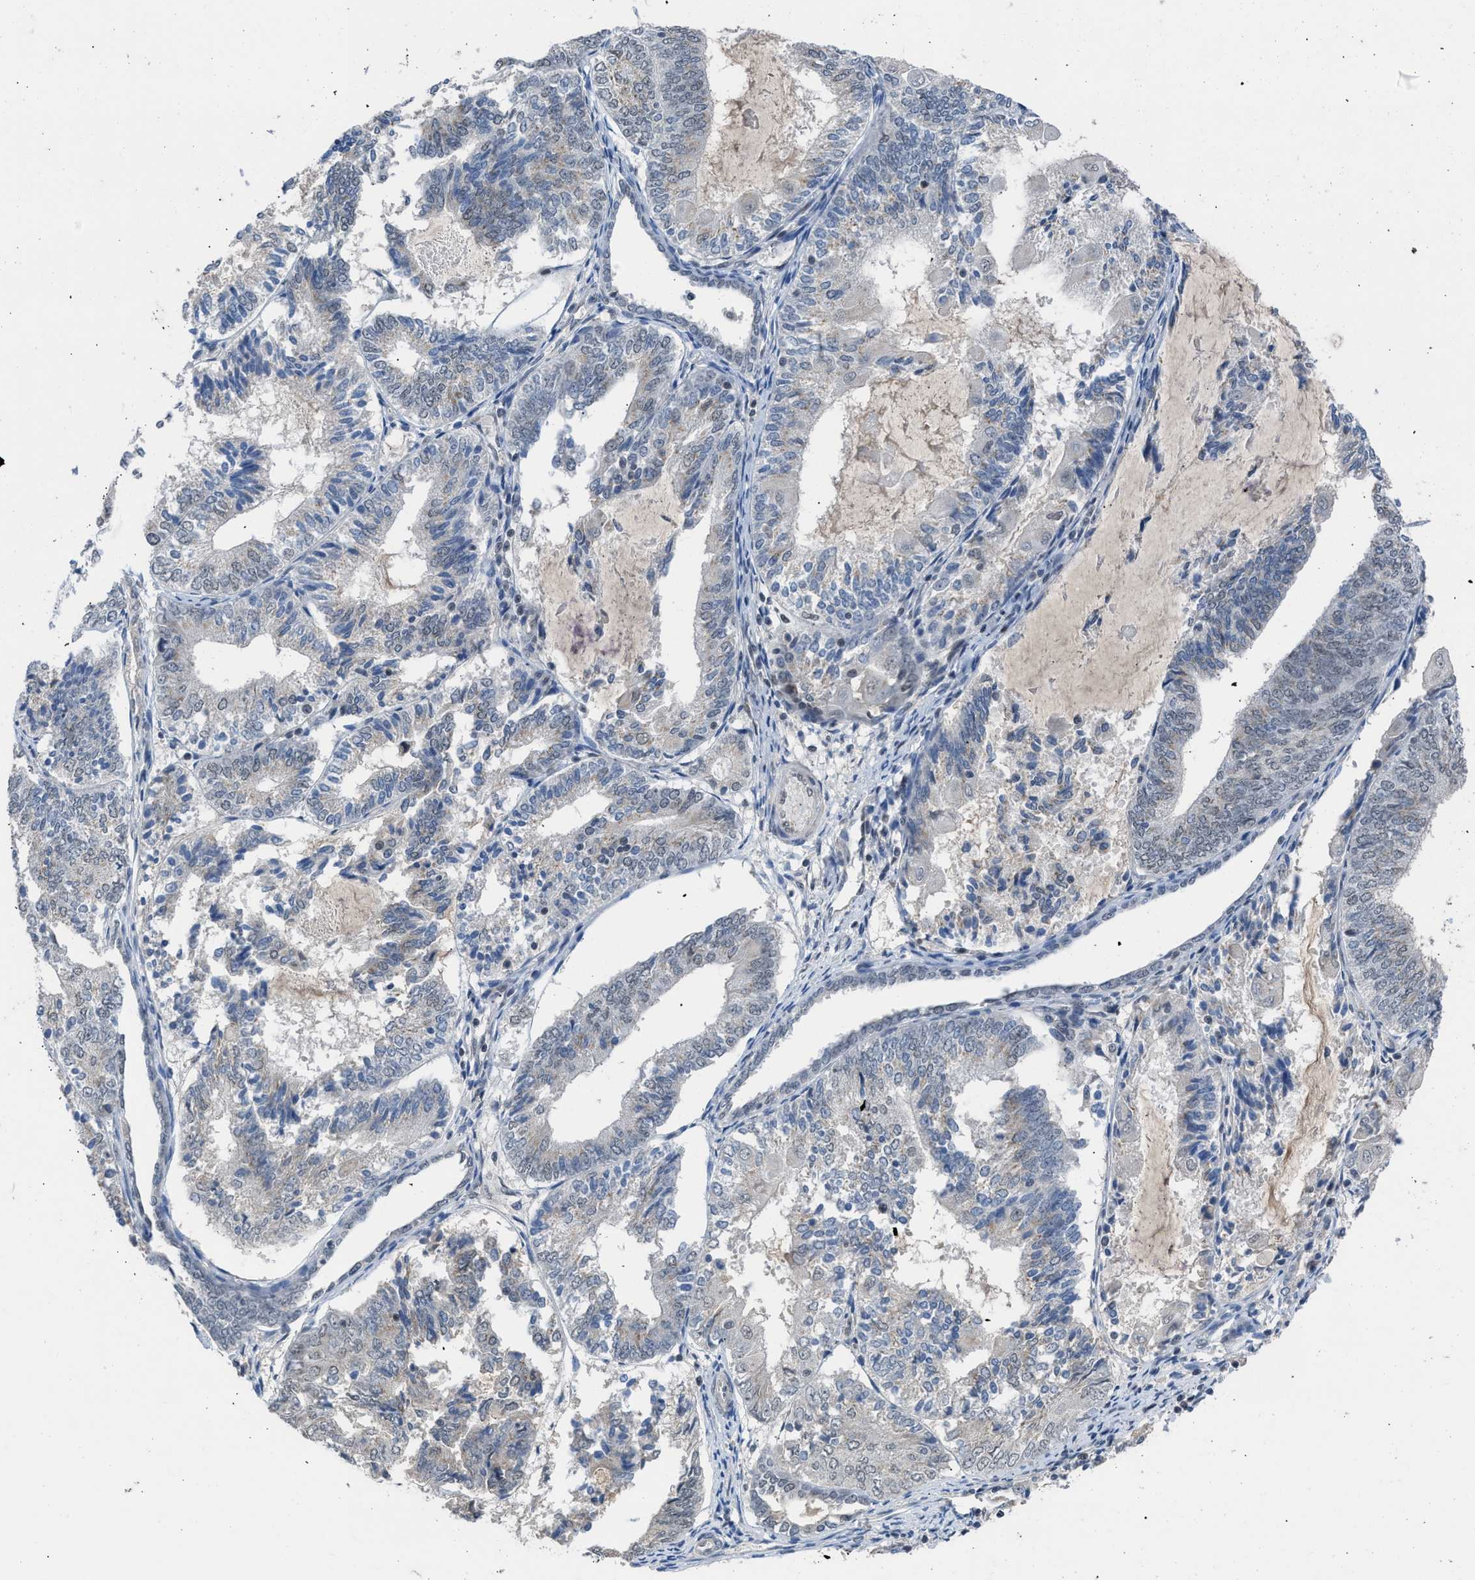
{"staining": {"intensity": "weak", "quantity": "<25%", "location": "cytoplasmic/membranous"}, "tissue": "endometrial cancer", "cell_type": "Tumor cells", "image_type": "cancer", "snomed": [{"axis": "morphology", "description": "Adenocarcinoma, NOS"}, {"axis": "topography", "description": "Endometrium"}], "caption": "This image is of endometrial cancer (adenocarcinoma) stained with IHC to label a protein in brown with the nuclei are counter-stained blue. There is no staining in tumor cells.", "gene": "TERF2IP", "patient": {"sex": "female", "age": 81}}